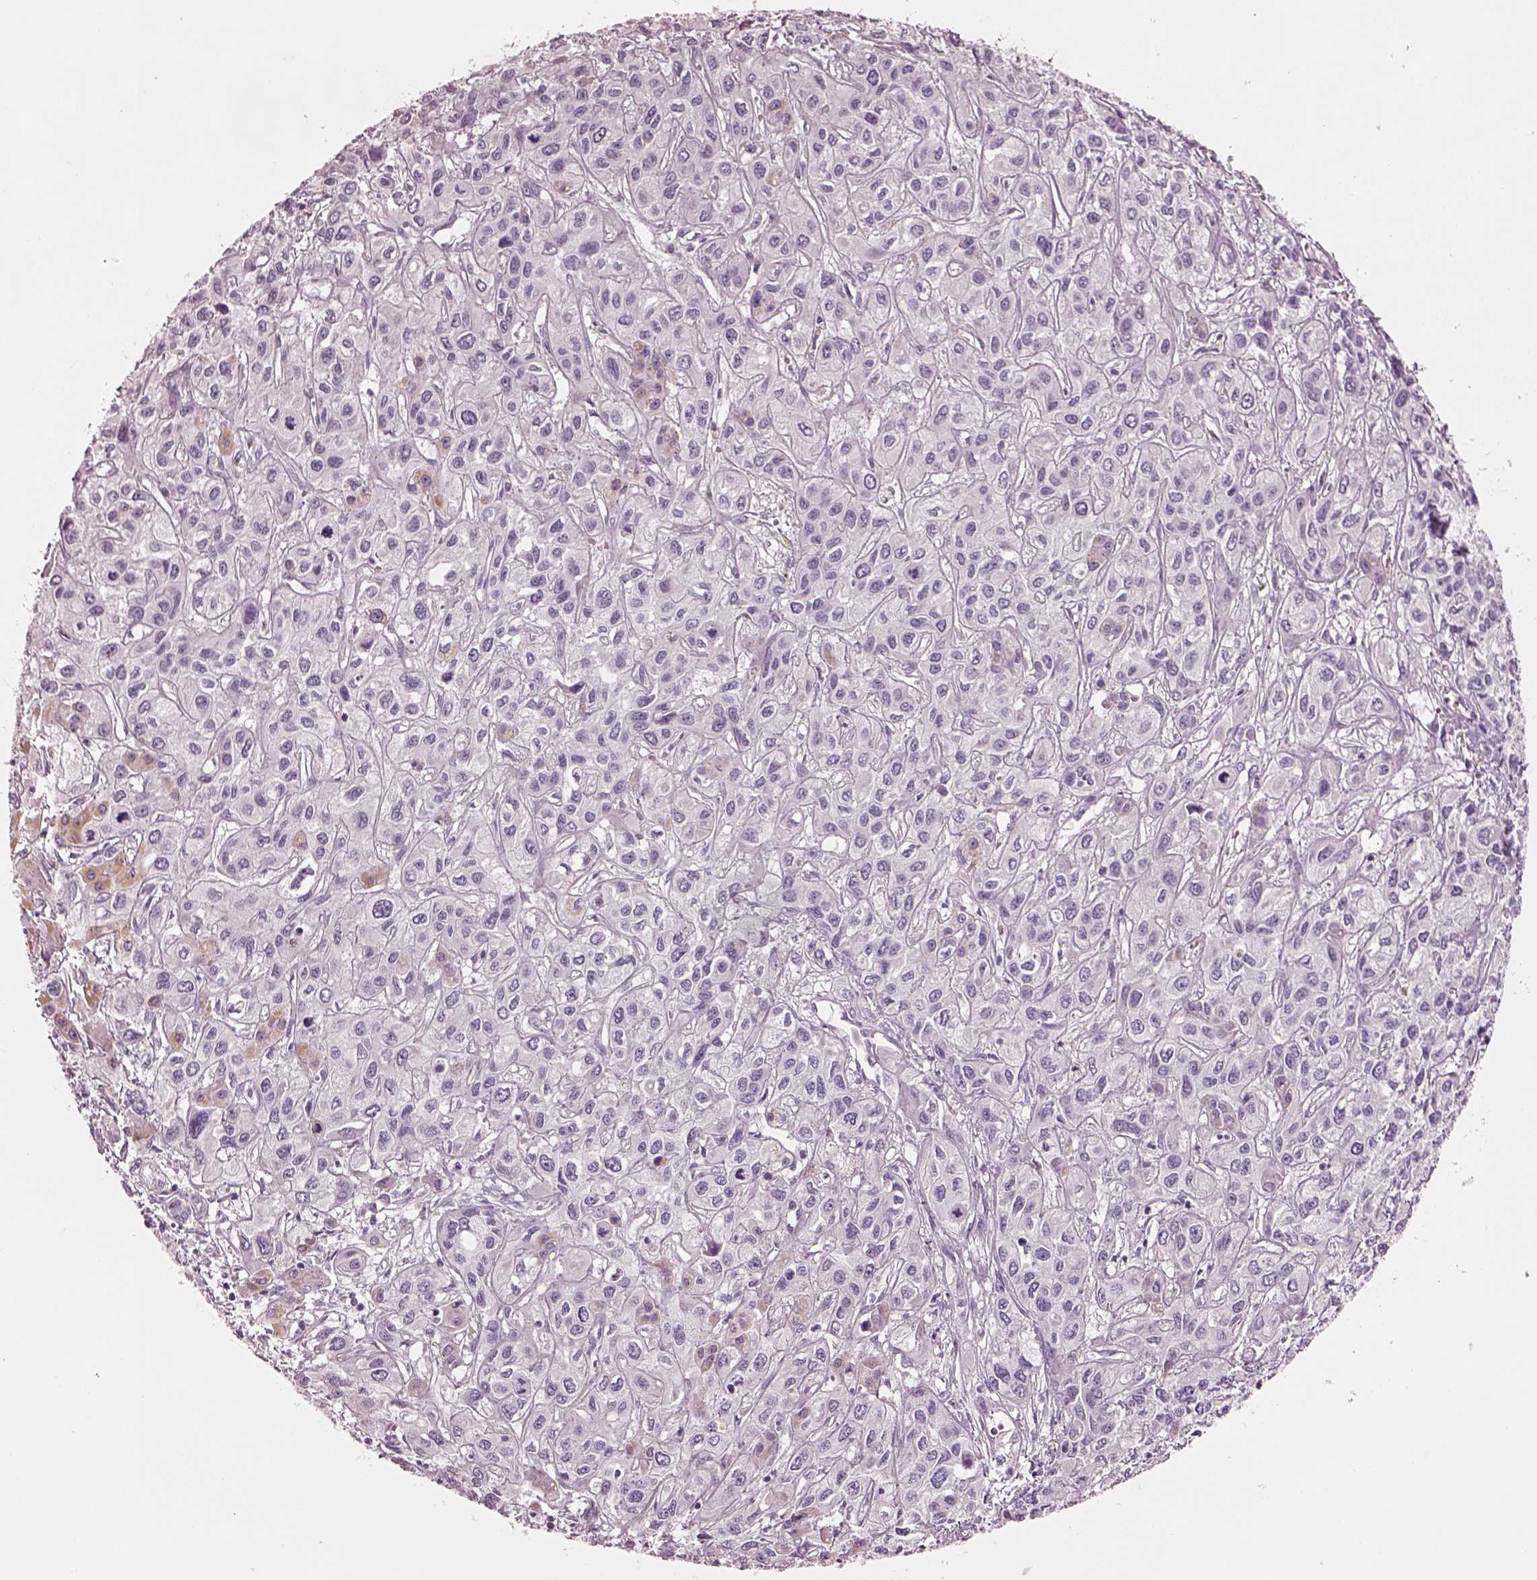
{"staining": {"intensity": "moderate", "quantity": "<25%", "location": "cytoplasmic/membranous"}, "tissue": "liver cancer", "cell_type": "Tumor cells", "image_type": "cancer", "snomed": [{"axis": "morphology", "description": "Cholangiocarcinoma"}, {"axis": "topography", "description": "Liver"}], "caption": "A histopathology image showing moderate cytoplasmic/membranous staining in approximately <25% of tumor cells in liver cancer (cholangiocarcinoma), as visualized by brown immunohistochemical staining.", "gene": "ELSPBP1", "patient": {"sex": "female", "age": 66}}